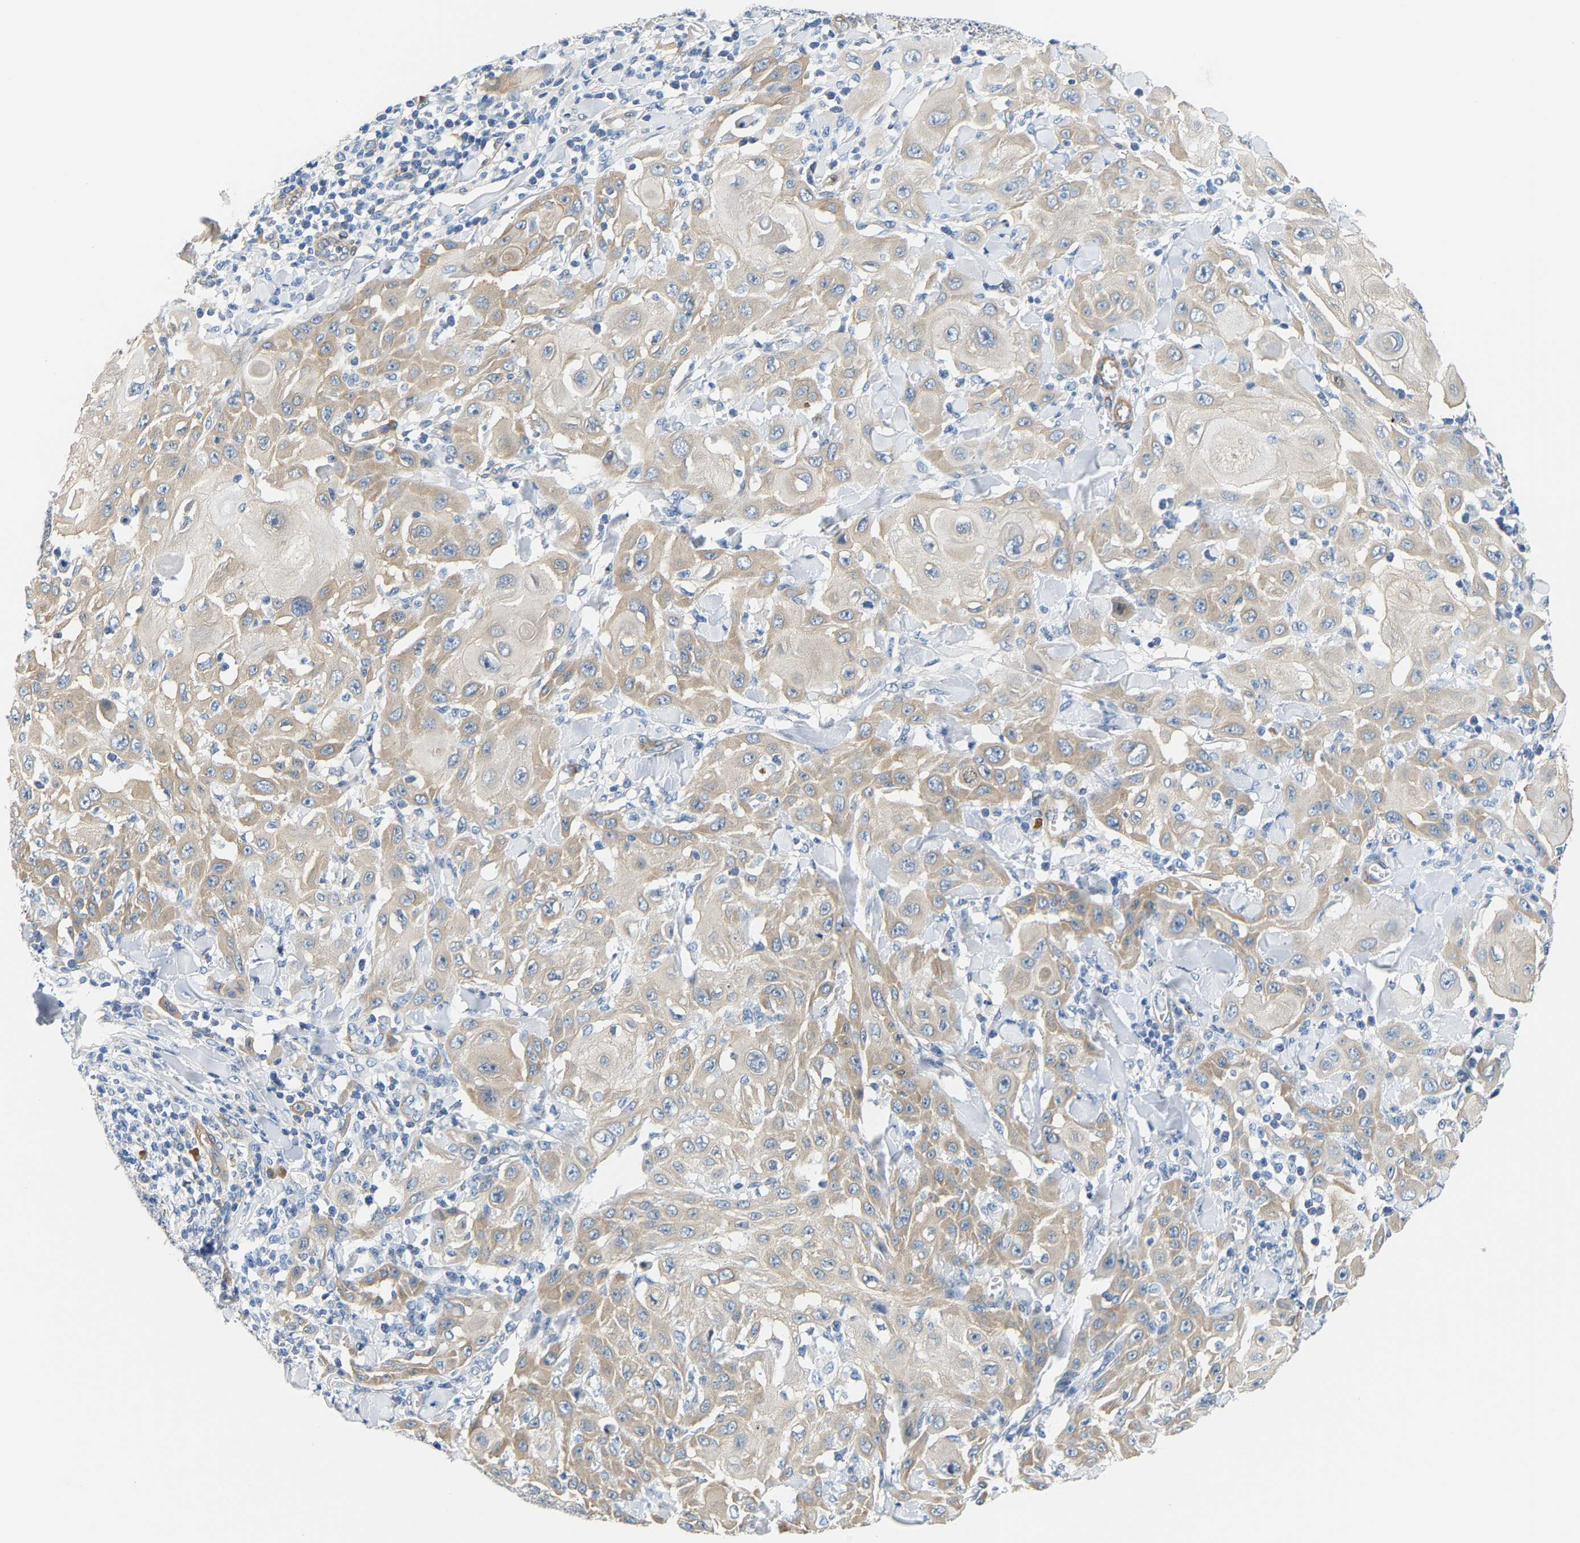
{"staining": {"intensity": "weak", "quantity": "25%-75%", "location": "cytoplasmic/membranous"}, "tissue": "skin cancer", "cell_type": "Tumor cells", "image_type": "cancer", "snomed": [{"axis": "morphology", "description": "Squamous cell carcinoma, NOS"}, {"axis": "topography", "description": "Skin"}], "caption": "Weak cytoplasmic/membranous expression for a protein is identified in approximately 25%-75% of tumor cells of skin squamous cell carcinoma using immunohistochemistry (IHC).", "gene": "PAWR", "patient": {"sex": "male", "age": 24}}